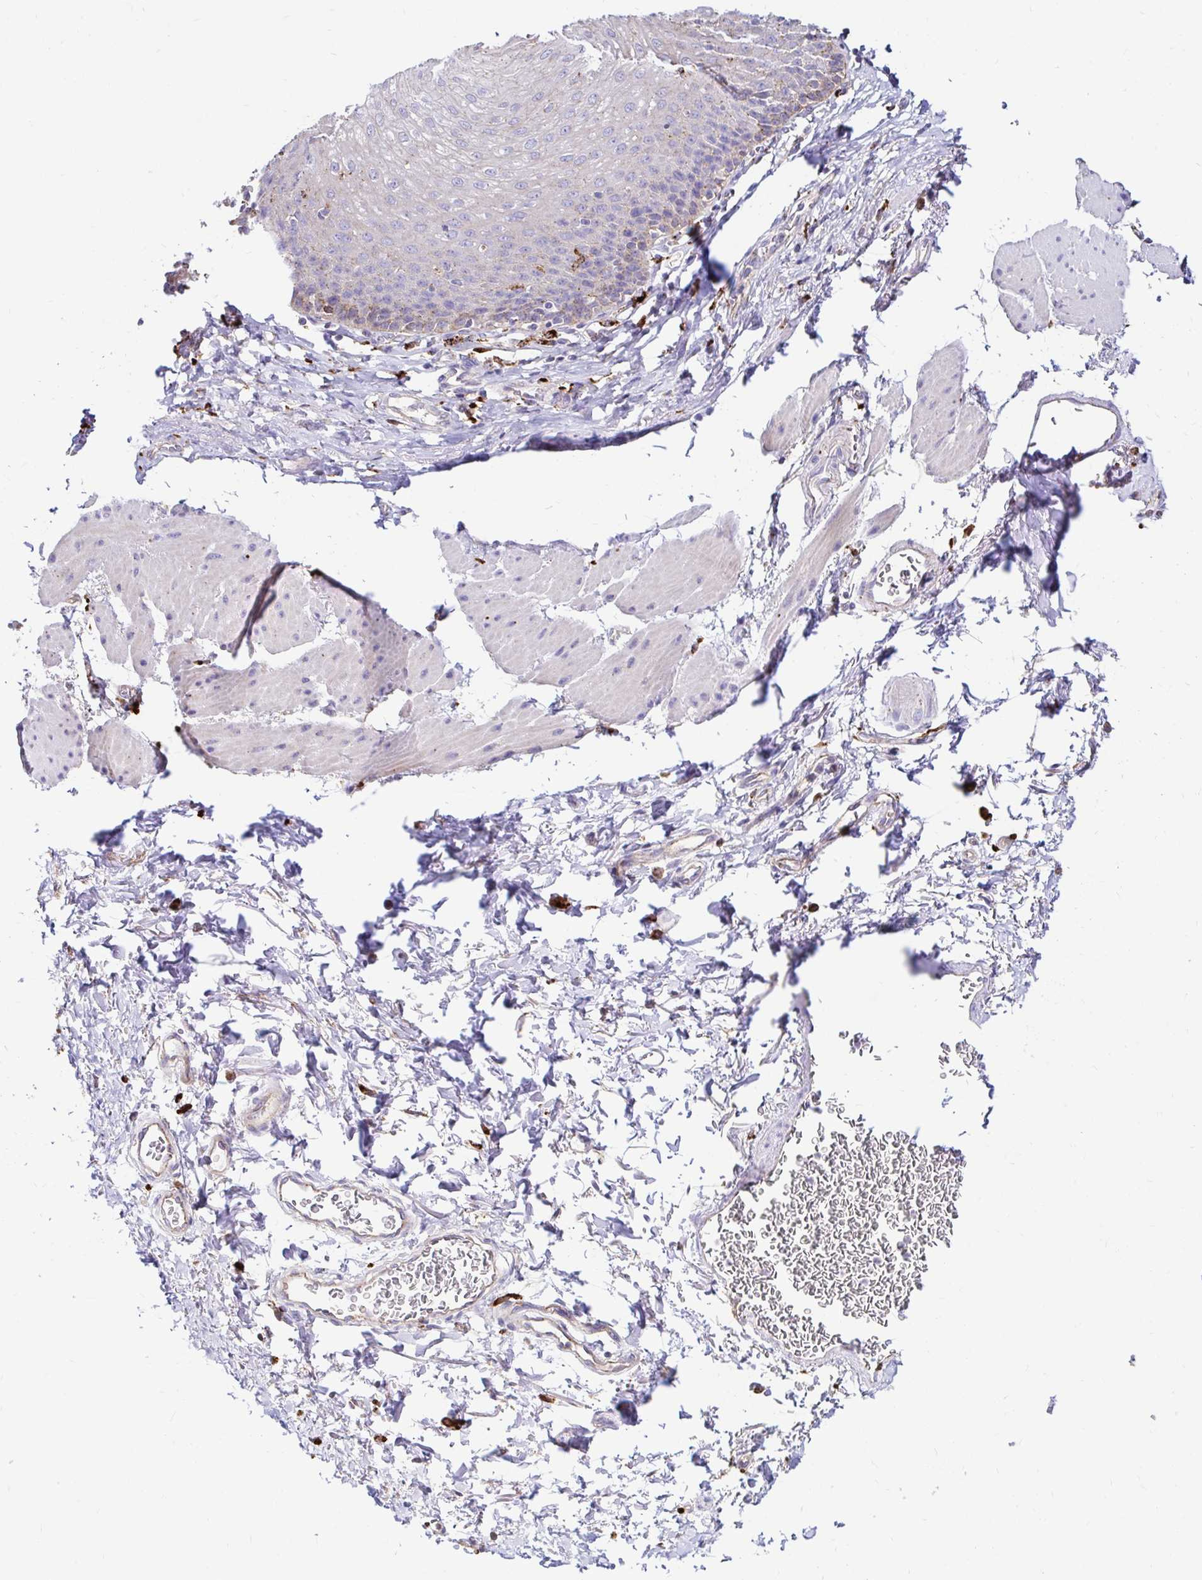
{"staining": {"intensity": "weak", "quantity": "<25%", "location": "cytoplasmic/membranous"}, "tissue": "esophagus", "cell_type": "Squamous epithelial cells", "image_type": "normal", "snomed": [{"axis": "morphology", "description": "Normal tissue, NOS"}, {"axis": "topography", "description": "Esophagus"}], "caption": "Photomicrograph shows no protein staining in squamous epithelial cells of benign esophagus.", "gene": "FUCA1", "patient": {"sex": "female", "age": 81}}